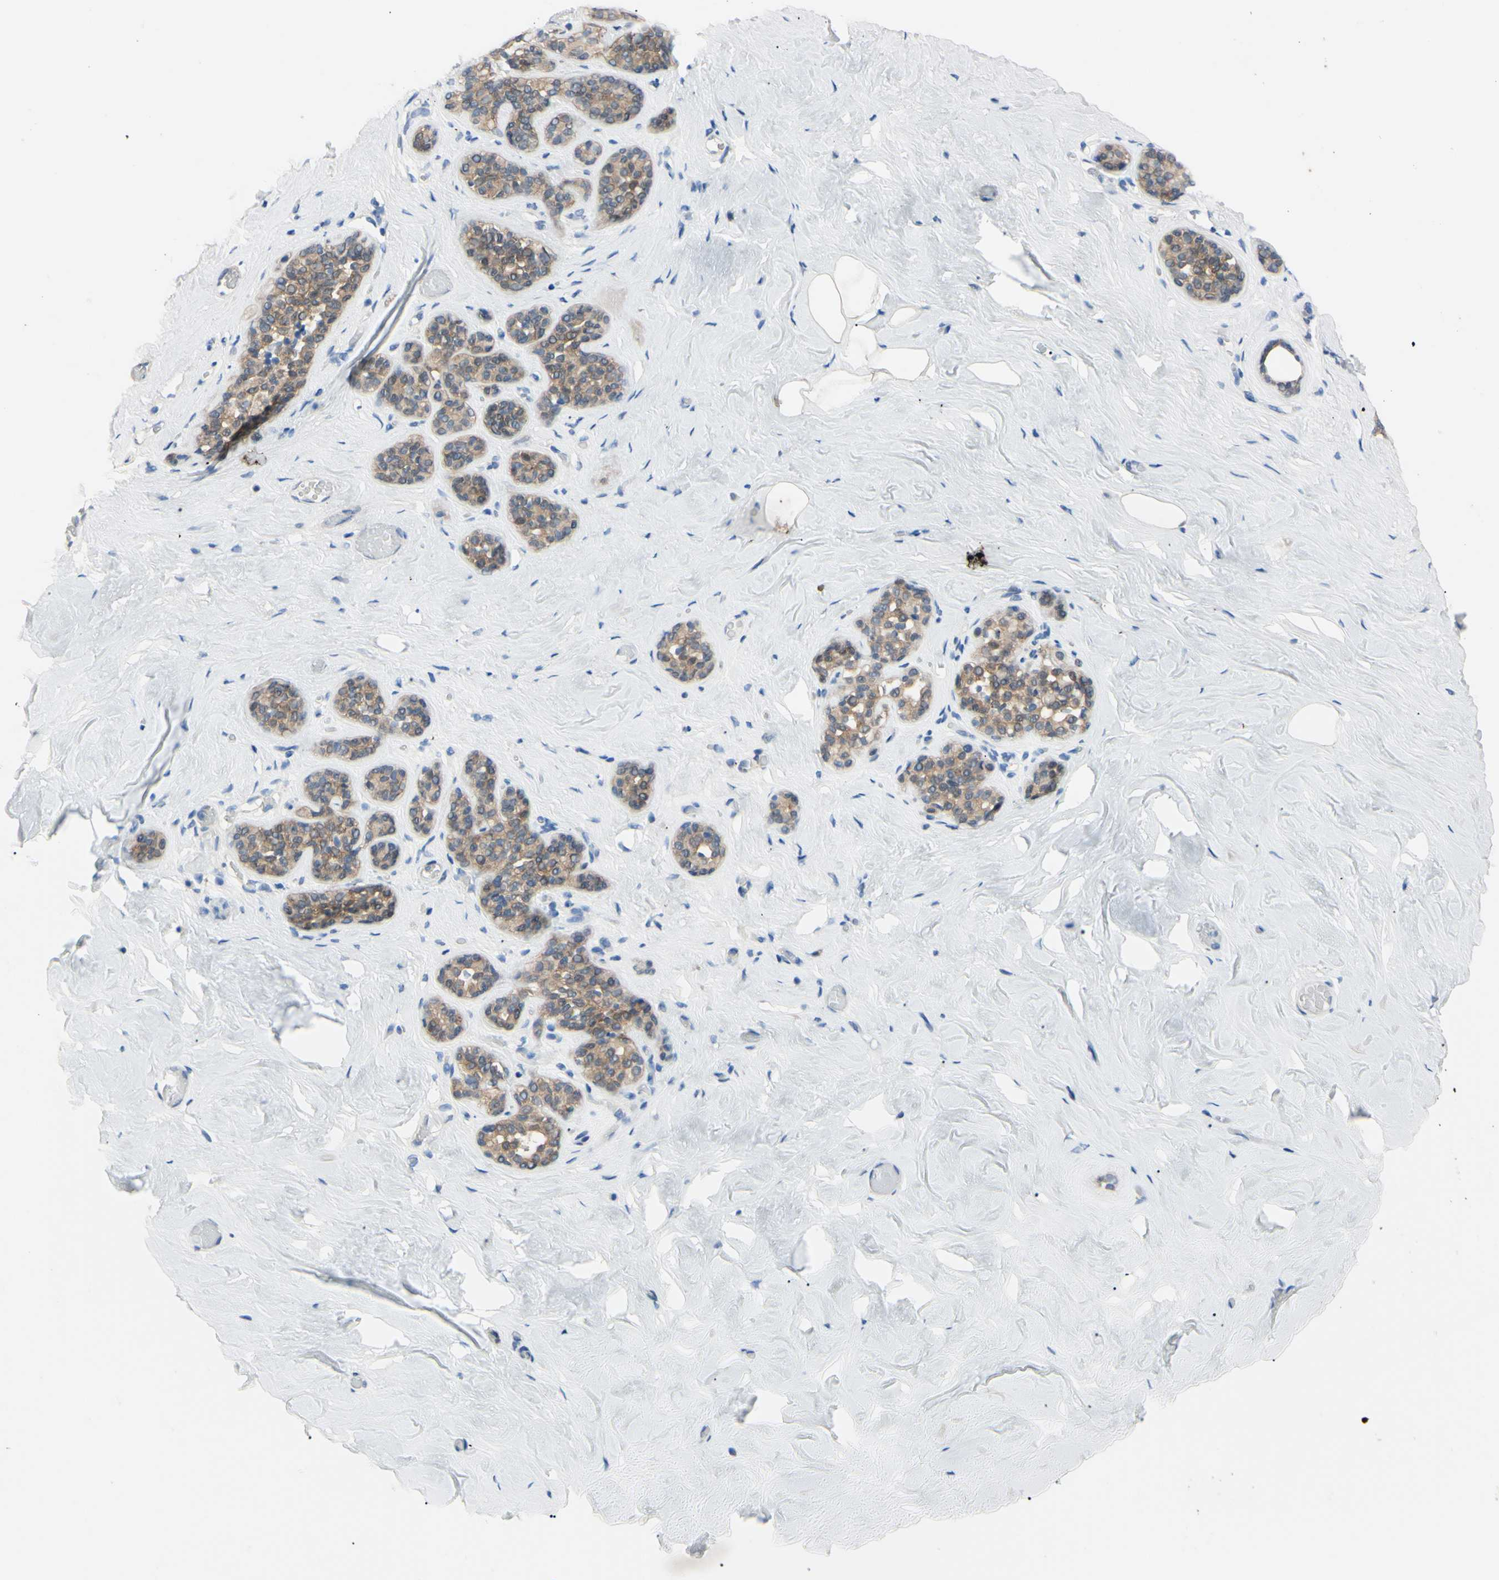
{"staining": {"intensity": "weak", "quantity": "25%-75%", "location": "cytoplasmic/membranous"}, "tissue": "breast", "cell_type": "Adipocytes", "image_type": "normal", "snomed": [{"axis": "morphology", "description": "Normal tissue, NOS"}, {"axis": "topography", "description": "Breast"}], "caption": "This is an image of immunohistochemistry staining of benign breast, which shows weak staining in the cytoplasmic/membranous of adipocytes.", "gene": "NOL3", "patient": {"sex": "female", "age": 75}}